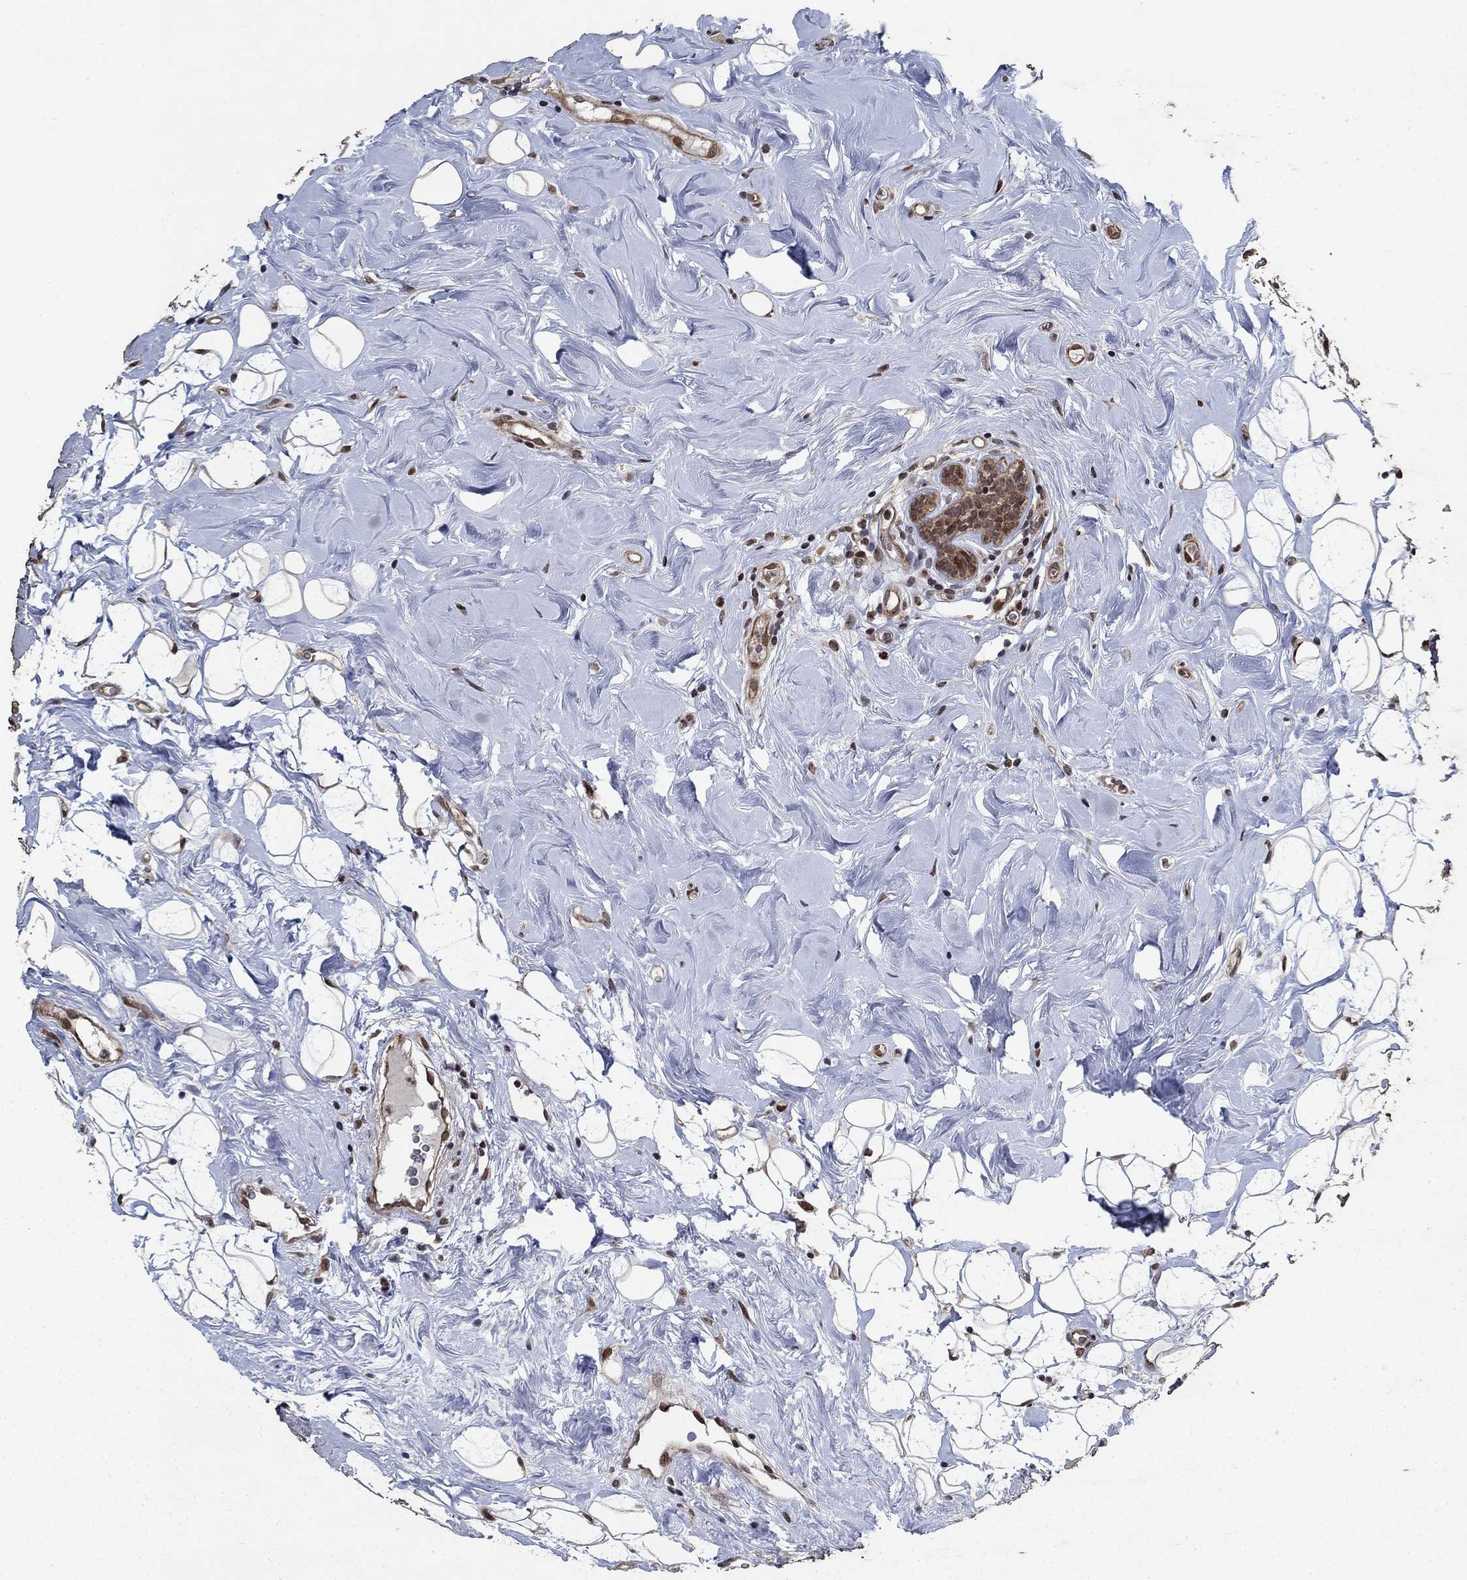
{"staining": {"intensity": "moderate", "quantity": "<25%", "location": "cytoplasmic/membranous,nuclear"}, "tissue": "breast cancer", "cell_type": "Tumor cells", "image_type": "cancer", "snomed": [{"axis": "morphology", "description": "Lobular carcinoma"}, {"axis": "topography", "description": "Breast"}], "caption": "An image of human breast cancer stained for a protein displays moderate cytoplasmic/membranous and nuclear brown staining in tumor cells. (Stains: DAB (3,3'-diaminobenzidine) in brown, nuclei in blue, Microscopy: brightfield microscopy at high magnification).", "gene": "PRICKLE4", "patient": {"sex": "female", "age": 49}}